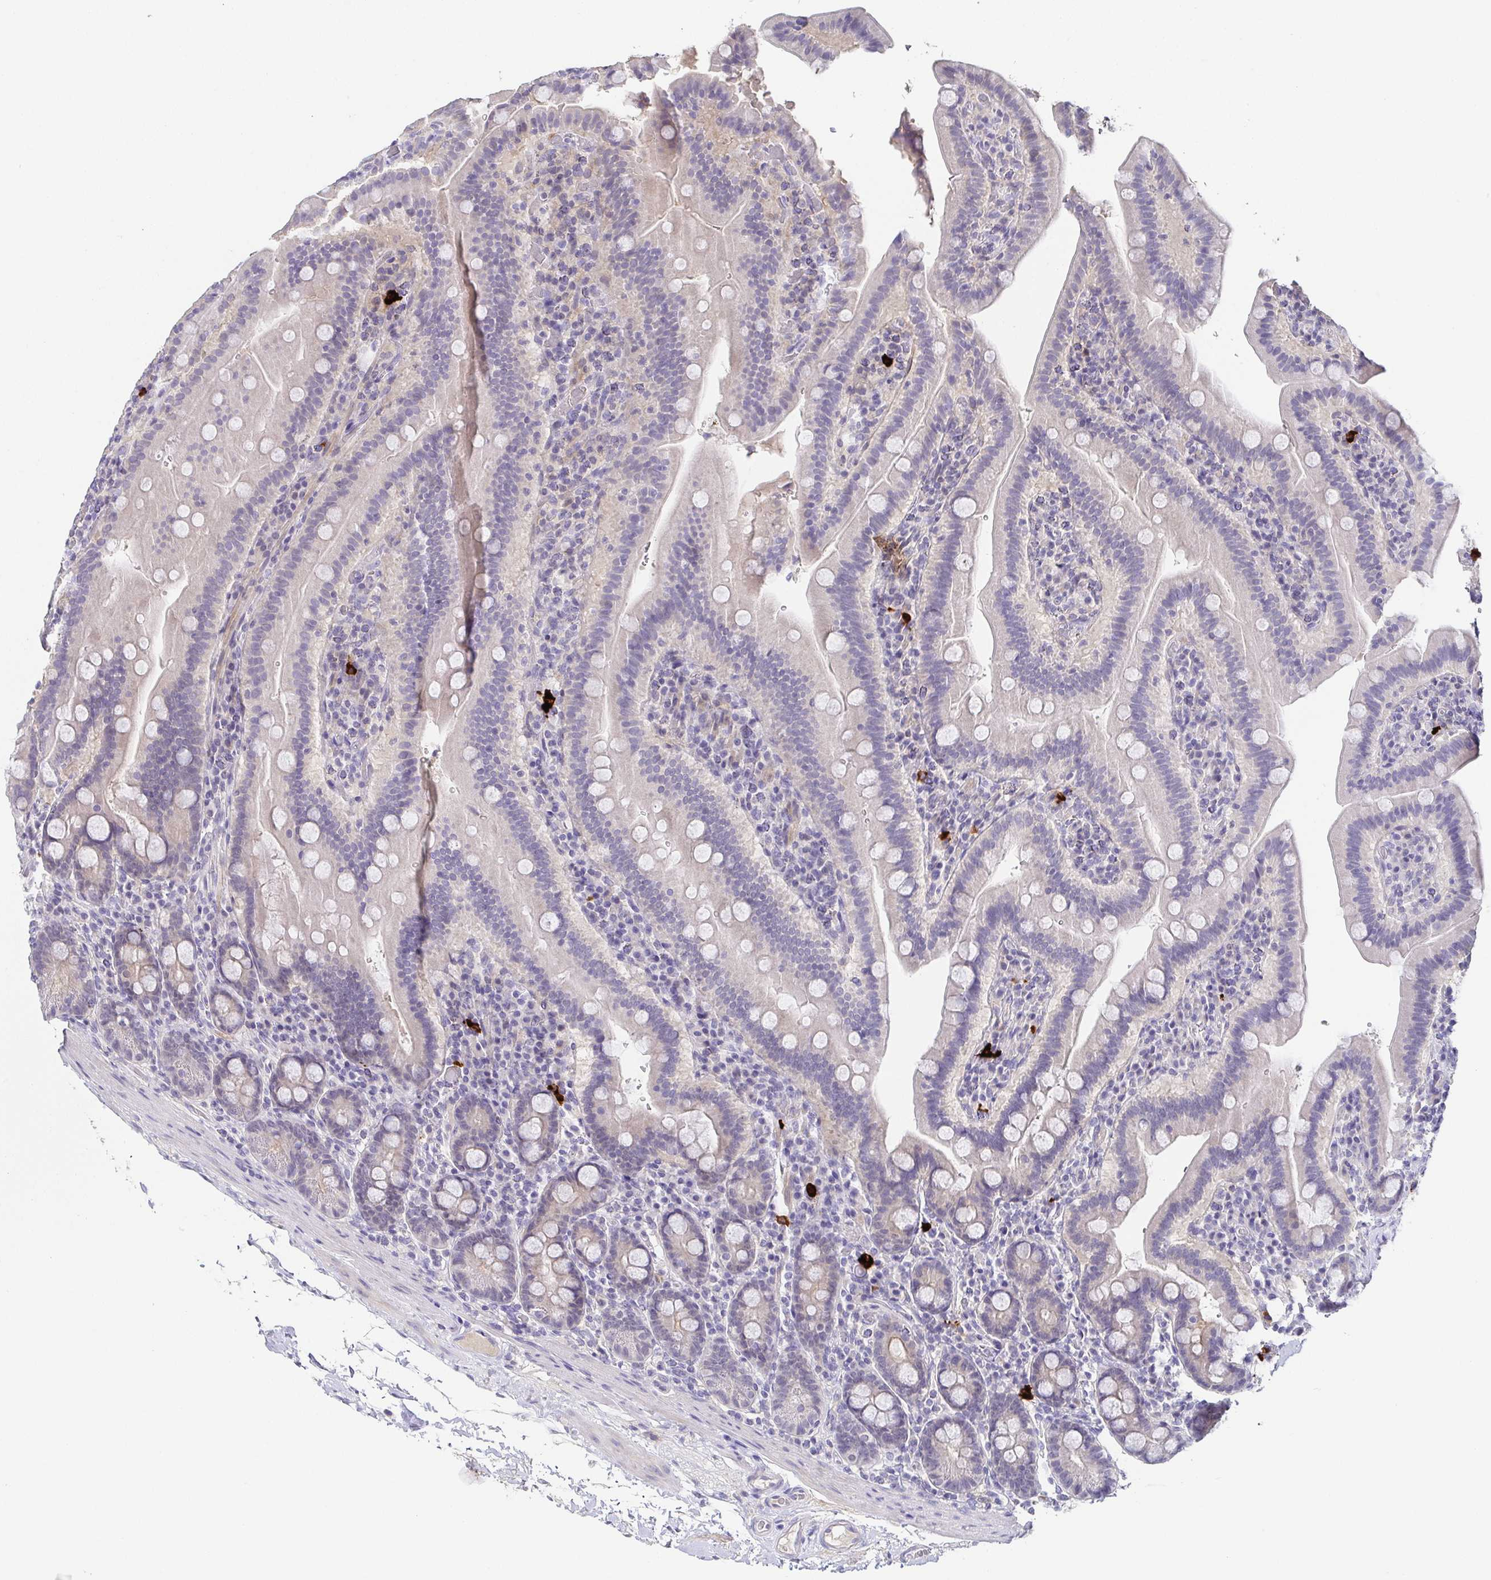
{"staining": {"intensity": "negative", "quantity": "none", "location": "none"}, "tissue": "small intestine", "cell_type": "Glandular cells", "image_type": "normal", "snomed": [{"axis": "morphology", "description": "Normal tissue, NOS"}, {"axis": "topography", "description": "Small intestine"}], "caption": "The micrograph shows no staining of glandular cells in benign small intestine.", "gene": "RNASE7", "patient": {"sex": "male", "age": 26}}